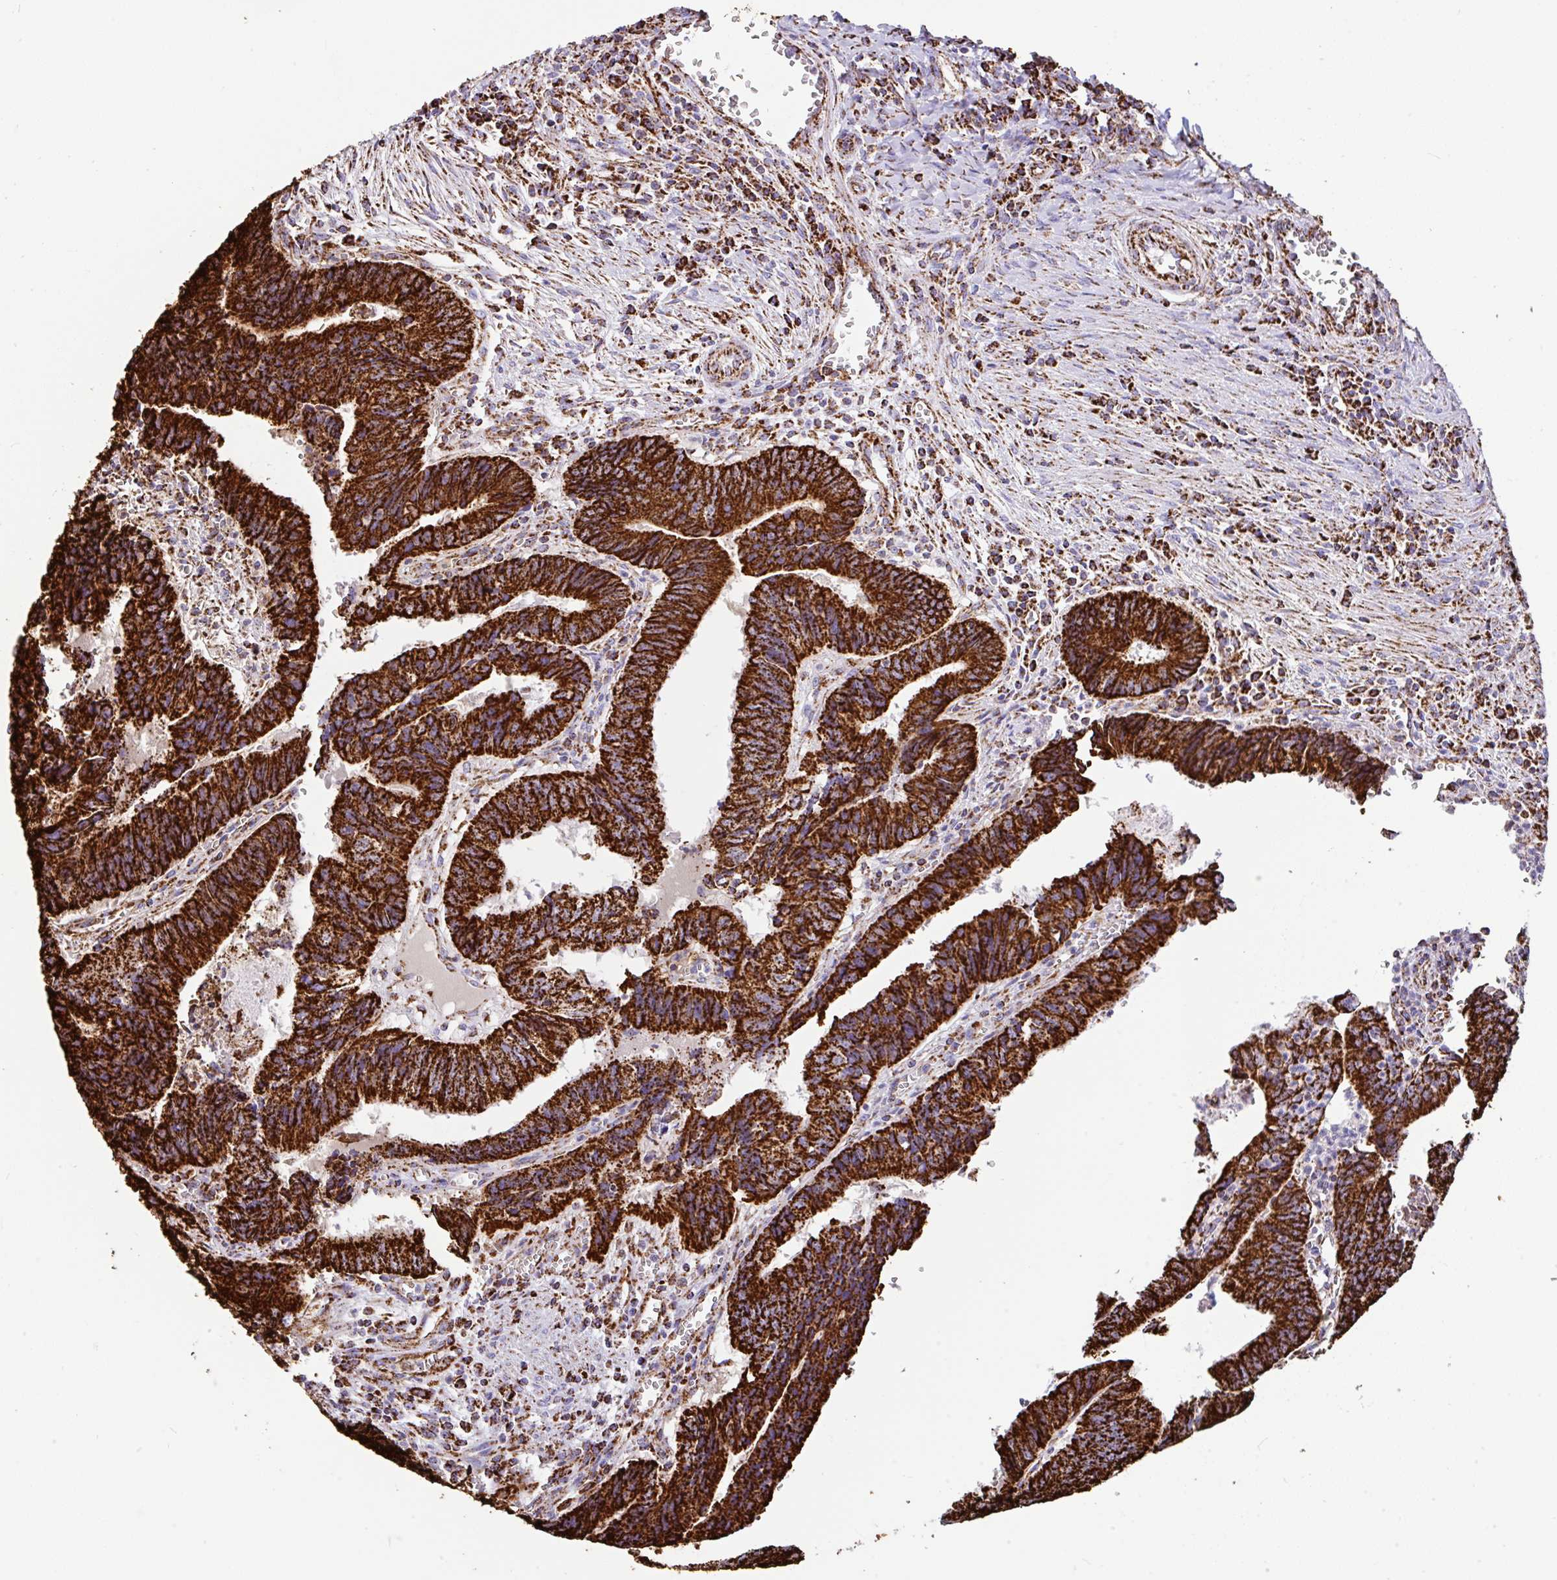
{"staining": {"intensity": "strong", "quantity": ">75%", "location": "cytoplasmic/membranous"}, "tissue": "colorectal cancer", "cell_type": "Tumor cells", "image_type": "cancer", "snomed": [{"axis": "morphology", "description": "Adenocarcinoma, NOS"}, {"axis": "topography", "description": "Colon"}], "caption": "Immunohistochemical staining of colorectal cancer shows high levels of strong cytoplasmic/membranous staining in approximately >75% of tumor cells. (DAB (3,3'-diaminobenzidine) IHC with brightfield microscopy, high magnification).", "gene": "ANKRD33B", "patient": {"sex": "male", "age": 86}}